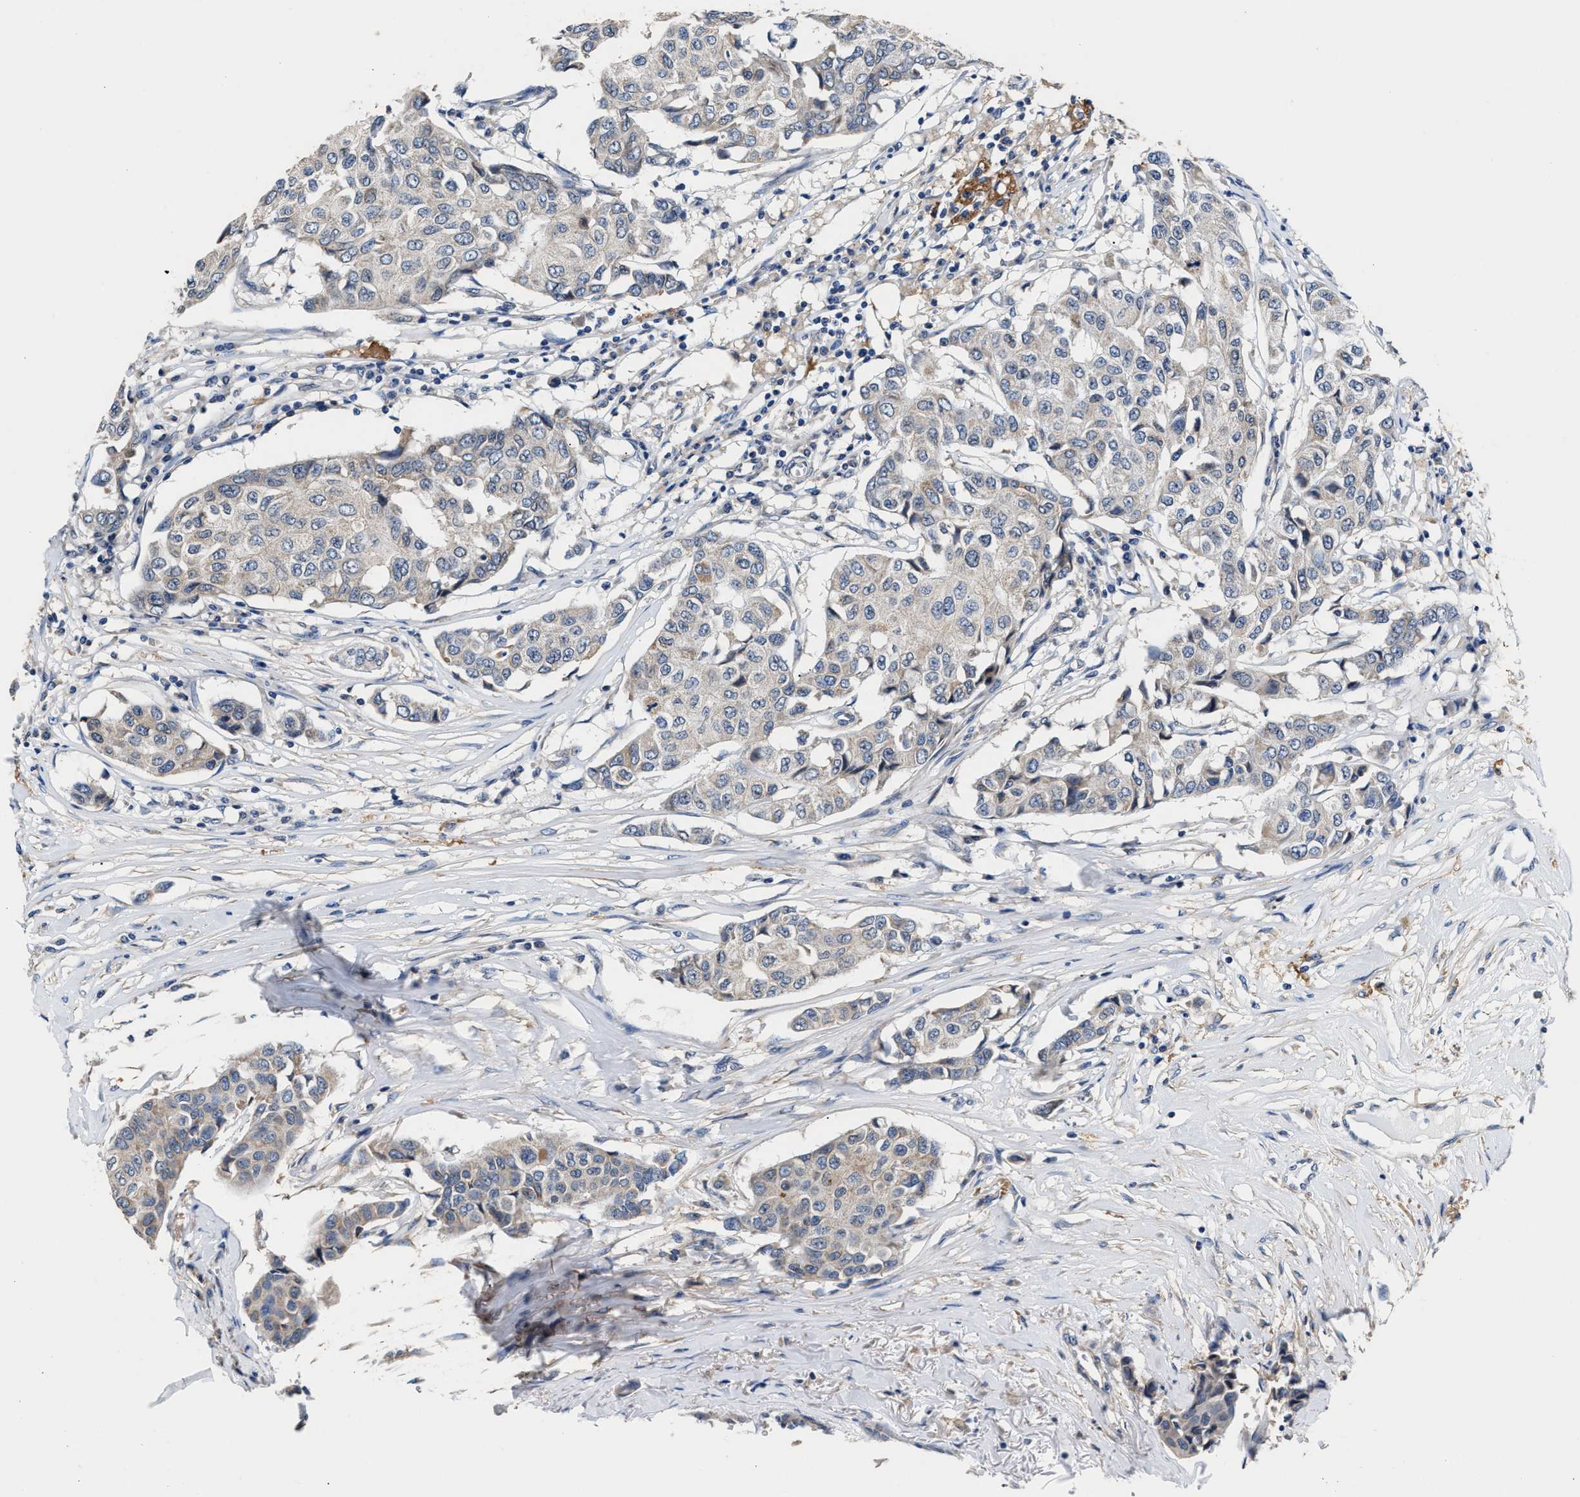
{"staining": {"intensity": "weak", "quantity": "<25%", "location": "cytoplasmic/membranous"}, "tissue": "breast cancer", "cell_type": "Tumor cells", "image_type": "cancer", "snomed": [{"axis": "morphology", "description": "Duct carcinoma"}, {"axis": "topography", "description": "Breast"}], "caption": "Photomicrograph shows no significant protein positivity in tumor cells of breast cancer (invasive ductal carcinoma). The staining is performed using DAB brown chromogen with nuclei counter-stained in using hematoxylin.", "gene": "MYH3", "patient": {"sex": "female", "age": 80}}